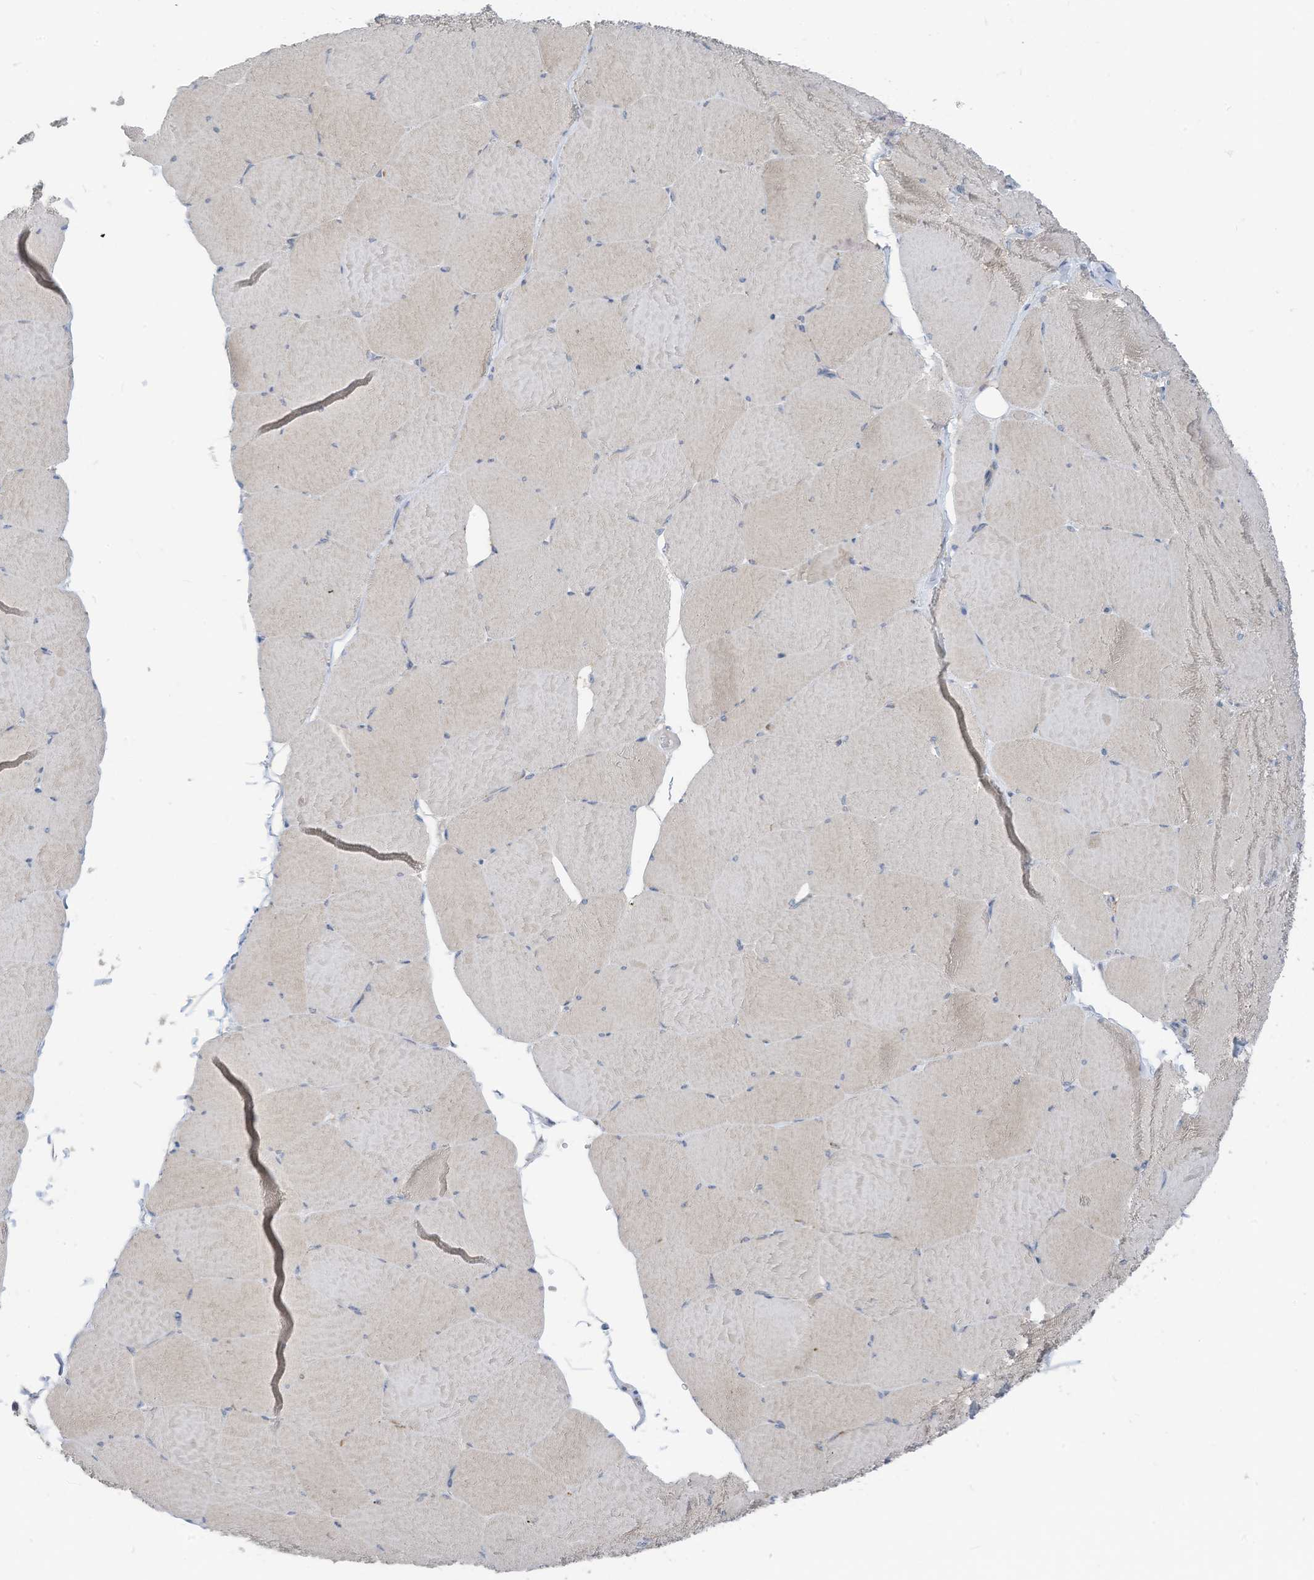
{"staining": {"intensity": "moderate", "quantity": "<25%", "location": "cytoplasmic/membranous"}, "tissue": "skeletal muscle", "cell_type": "Myocytes", "image_type": "normal", "snomed": [{"axis": "morphology", "description": "Normal tissue, NOS"}, {"axis": "topography", "description": "Skeletal muscle"}, {"axis": "topography", "description": "Head-Neck"}], "caption": "DAB immunohistochemical staining of benign skeletal muscle displays moderate cytoplasmic/membranous protein expression in approximately <25% of myocytes. (Brightfield microscopy of DAB IHC at high magnification).", "gene": "LDAH", "patient": {"sex": "male", "age": 66}}